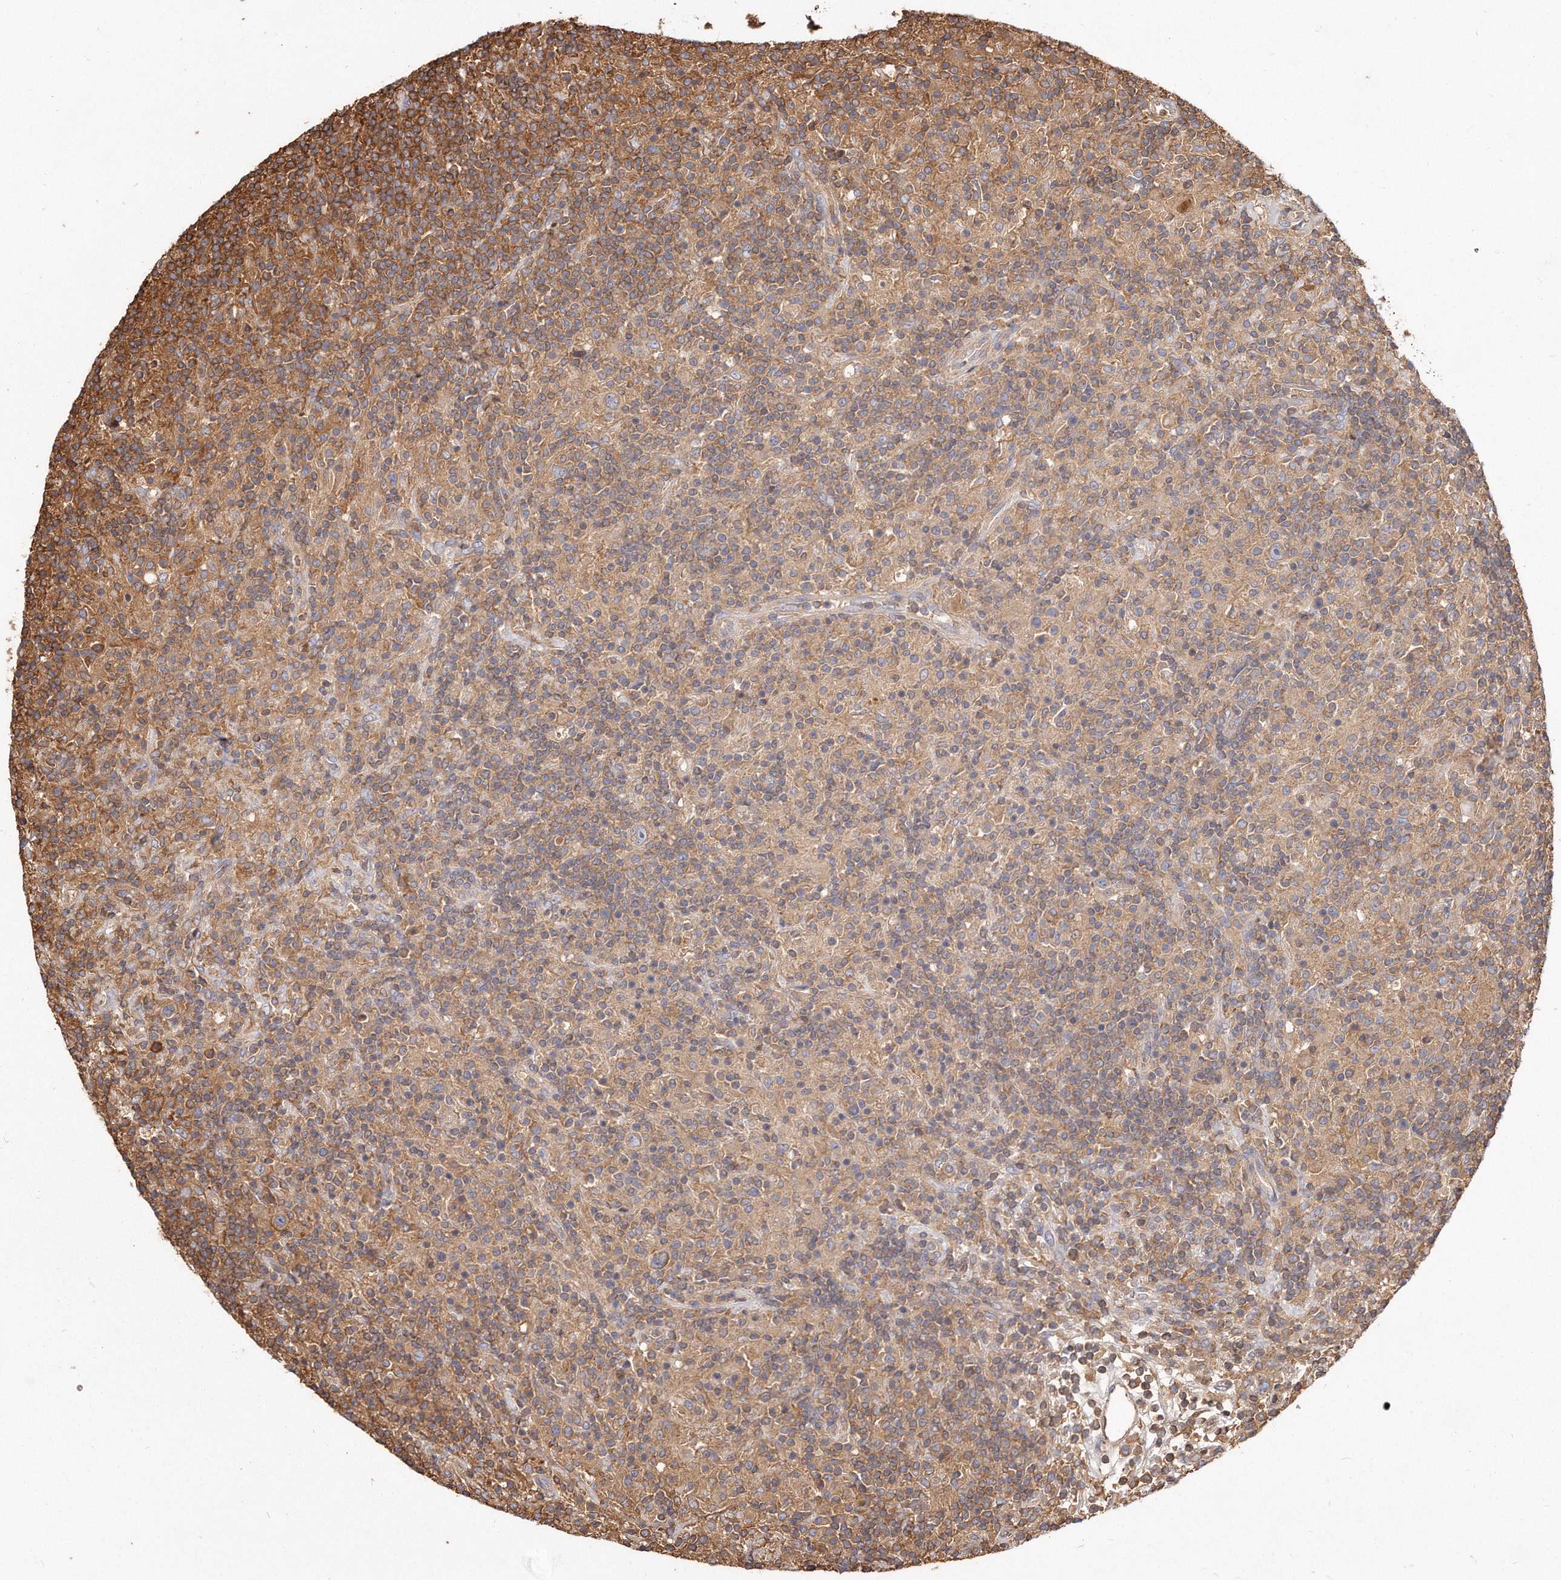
{"staining": {"intensity": "negative", "quantity": "none", "location": "none"}, "tissue": "lymphoma", "cell_type": "Tumor cells", "image_type": "cancer", "snomed": [{"axis": "morphology", "description": "Hodgkin's disease, NOS"}, {"axis": "topography", "description": "Lymph node"}], "caption": "Lymphoma was stained to show a protein in brown. There is no significant staining in tumor cells.", "gene": "CAP1", "patient": {"sex": "male", "age": 70}}